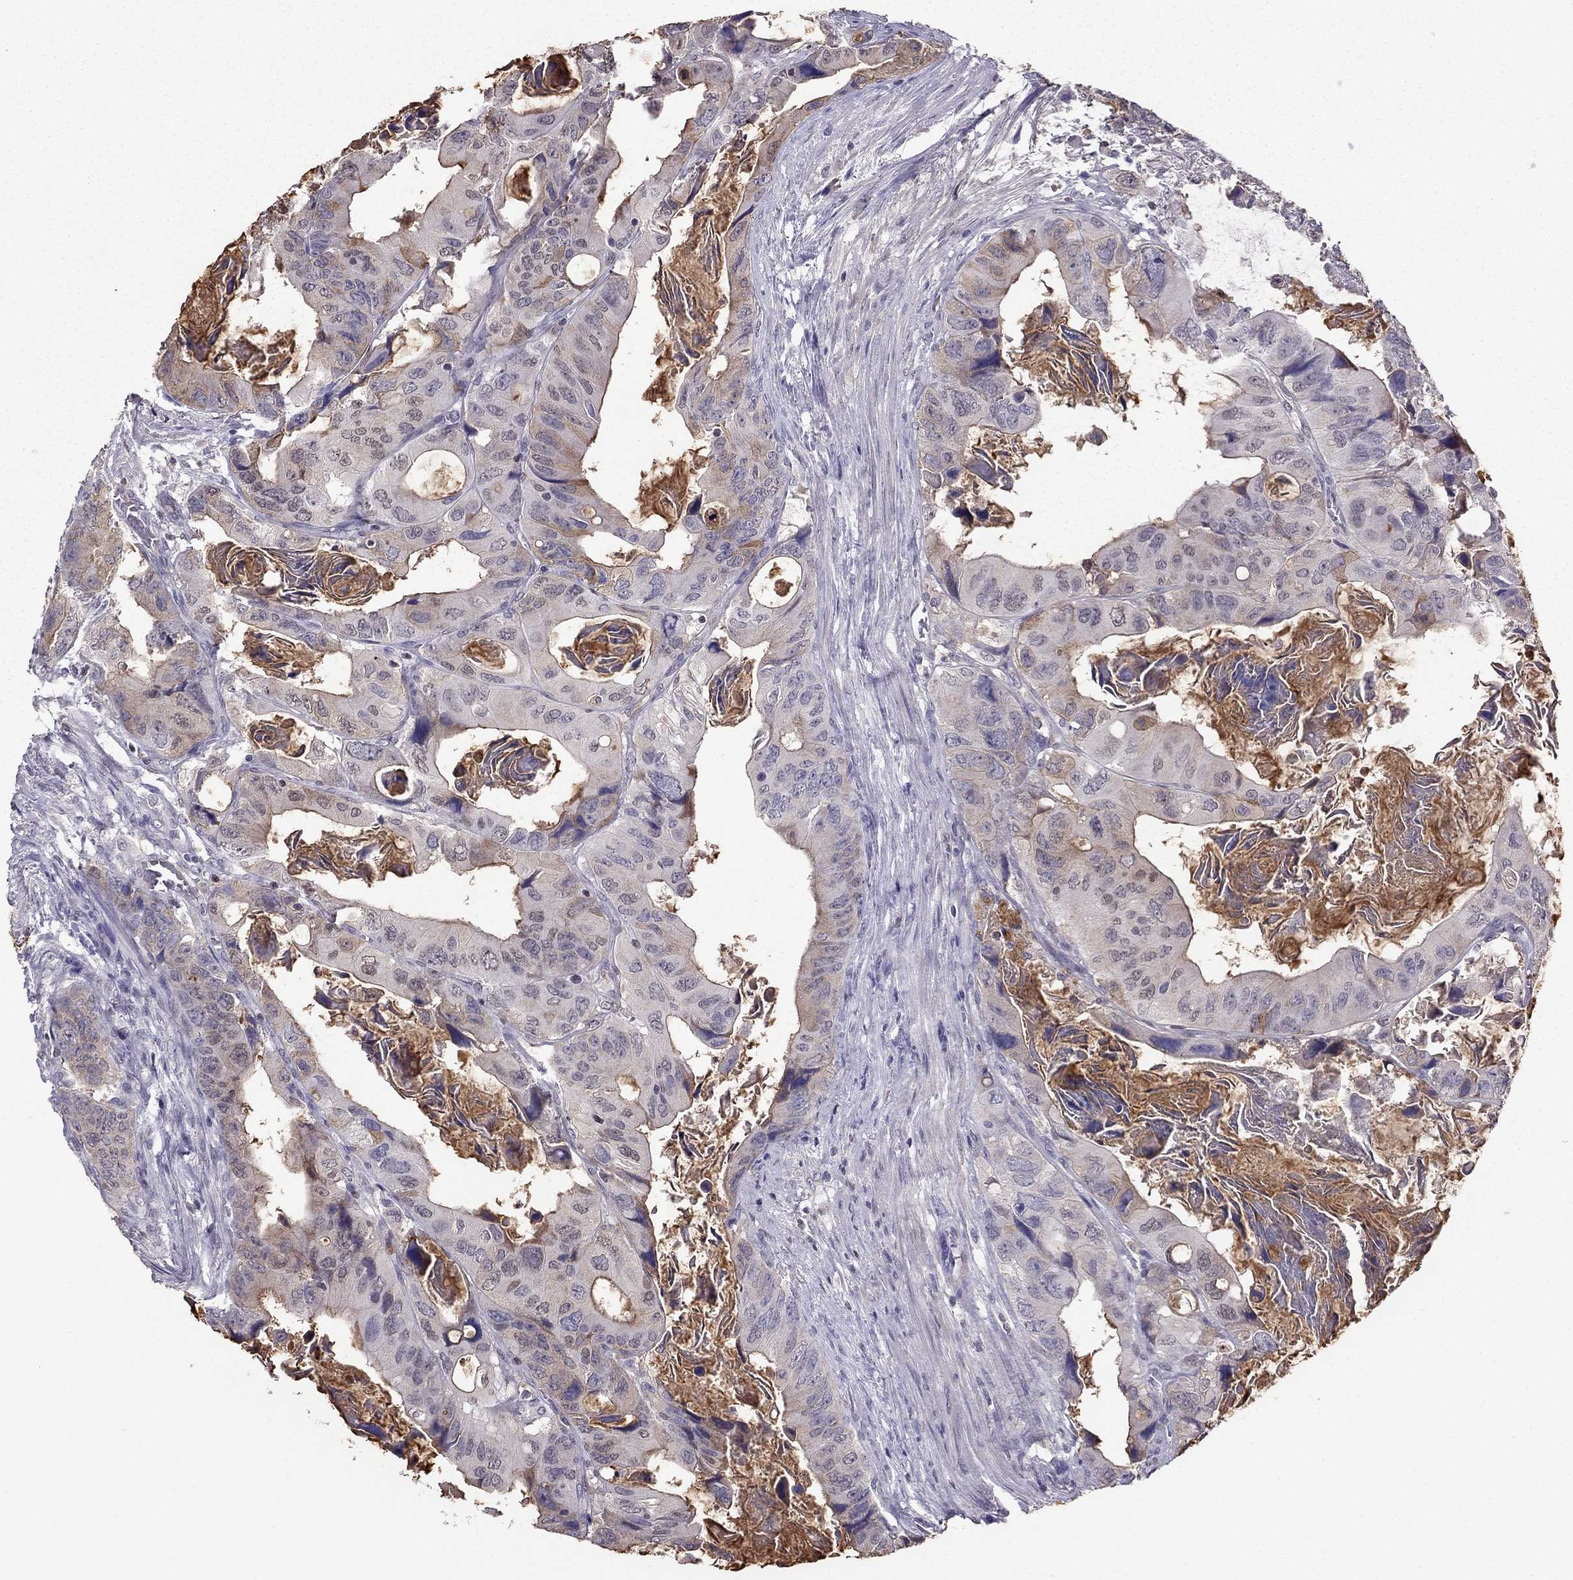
{"staining": {"intensity": "moderate", "quantity": "<25%", "location": "cytoplasmic/membranous"}, "tissue": "colorectal cancer", "cell_type": "Tumor cells", "image_type": "cancer", "snomed": [{"axis": "morphology", "description": "Adenocarcinoma, NOS"}, {"axis": "topography", "description": "Rectum"}], "caption": "This histopathology image displays colorectal cancer (adenocarcinoma) stained with immunohistochemistry (IHC) to label a protein in brown. The cytoplasmic/membranous of tumor cells show moderate positivity for the protein. Nuclei are counter-stained blue.", "gene": "SCG5", "patient": {"sex": "male", "age": 64}}